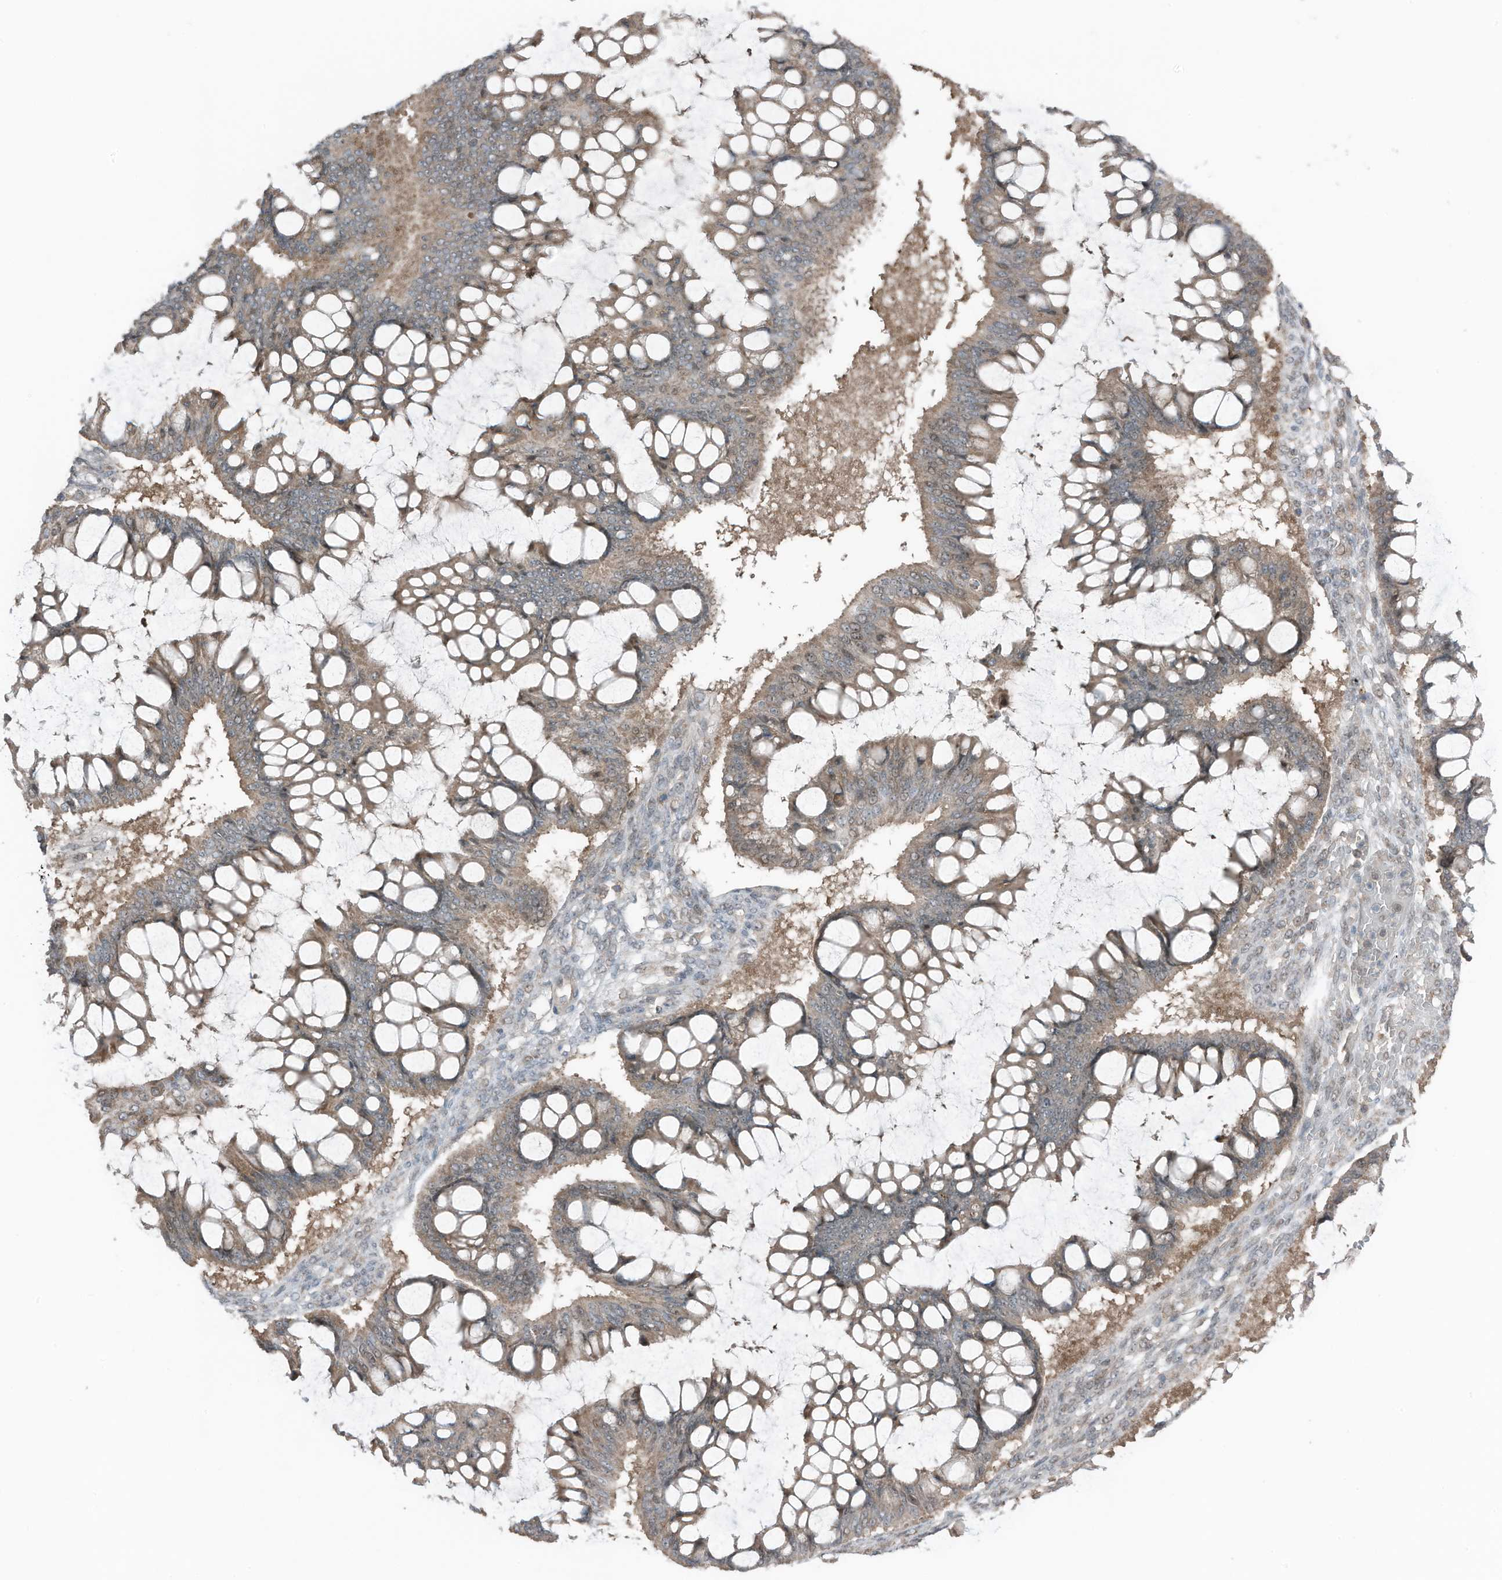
{"staining": {"intensity": "weak", "quantity": ">75%", "location": "cytoplasmic/membranous"}, "tissue": "ovarian cancer", "cell_type": "Tumor cells", "image_type": "cancer", "snomed": [{"axis": "morphology", "description": "Cystadenocarcinoma, mucinous, NOS"}, {"axis": "topography", "description": "Ovary"}], "caption": "The micrograph shows staining of mucinous cystadenocarcinoma (ovarian), revealing weak cytoplasmic/membranous protein positivity (brown color) within tumor cells.", "gene": "TXNDC9", "patient": {"sex": "female", "age": 73}}